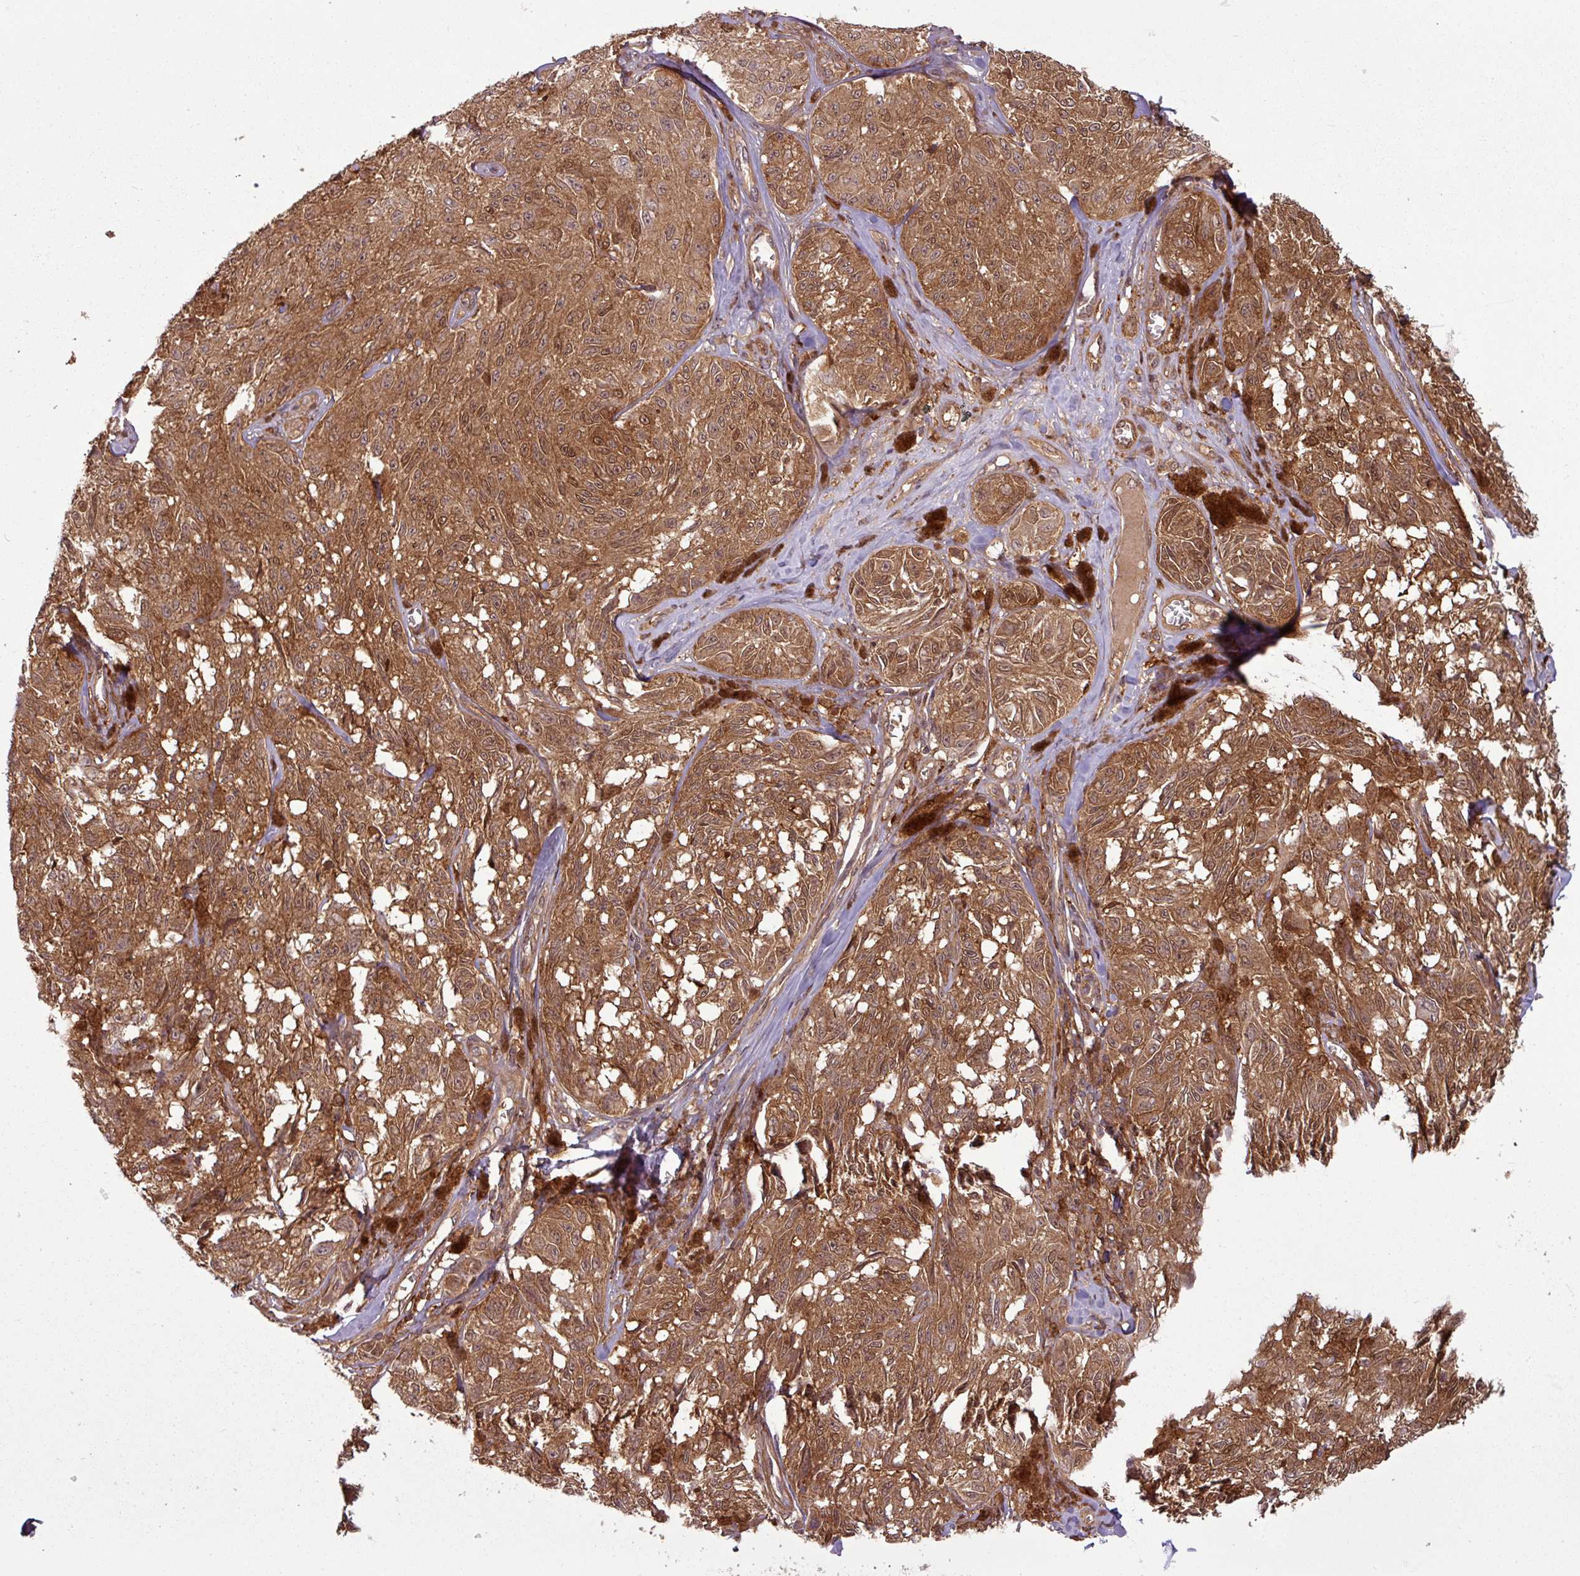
{"staining": {"intensity": "moderate", "quantity": ">75%", "location": "cytoplasmic/membranous"}, "tissue": "melanoma", "cell_type": "Tumor cells", "image_type": "cancer", "snomed": [{"axis": "morphology", "description": "Malignant melanoma, NOS"}, {"axis": "topography", "description": "Skin"}], "caption": "The histopathology image exhibits immunohistochemical staining of malignant melanoma. There is moderate cytoplasmic/membranous positivity is identified in about >75% of tumor cells.", "gene": "SH3BGRL", "patient": {"sex": "male", "age": 68}}